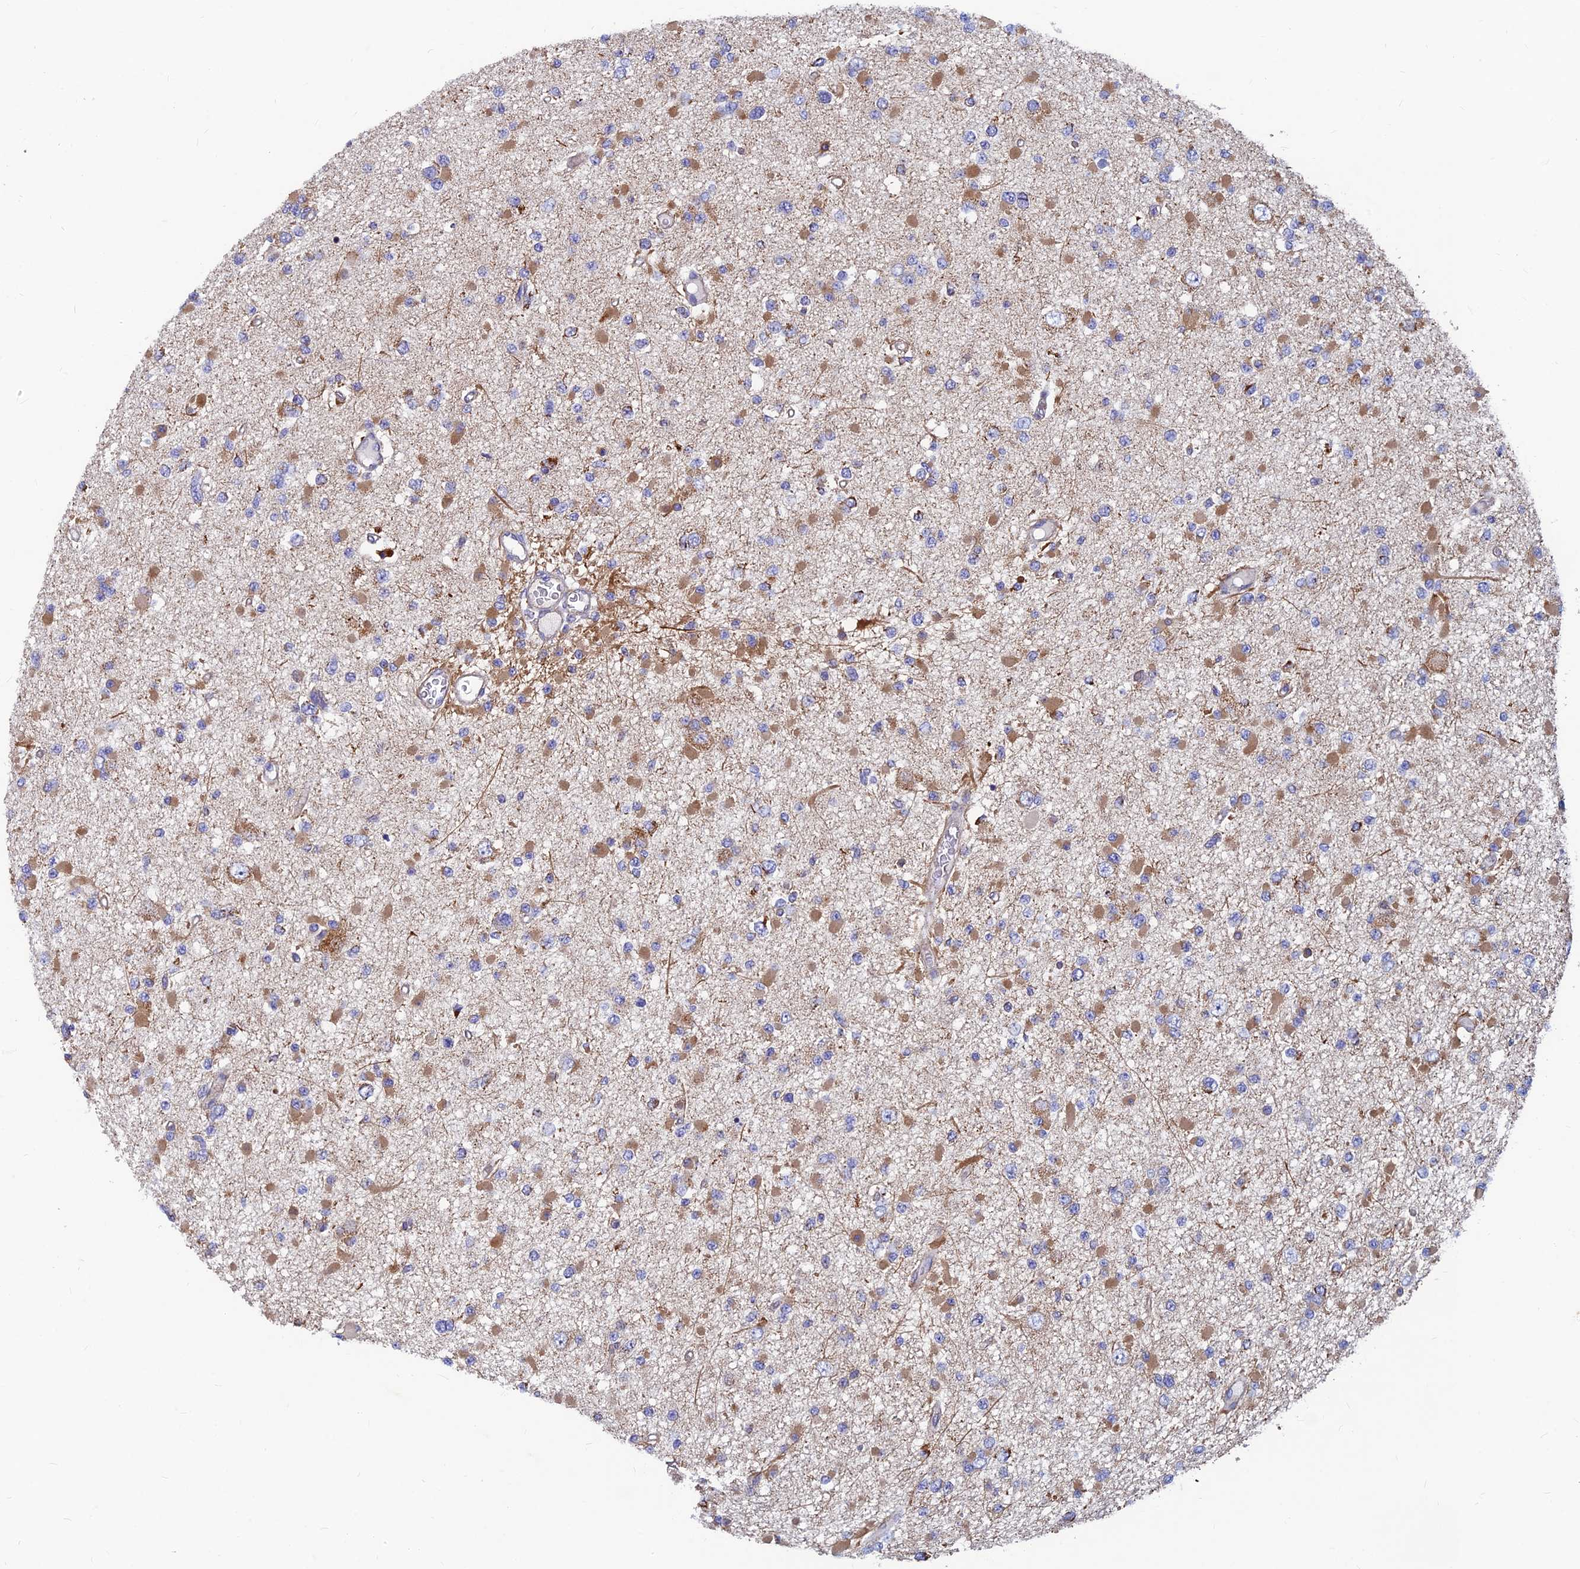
{"staining": {"intensity": "moderate", "quantity": "<25%", "location": "cytoplasmic/membranous"}, "tissue": "glioma", "cell_type": "Tumor cells", "image_type": "cancer", "snomed": [{"axis": "morphology", "description": "Glioma, malignant, Low grade"}, {"axis": "topography", "description": "Brain"}], "caption": "Immunohistochemistry (IHC) photomicrograph of human glioma stained for a protein (brown), which displays low levels of moderate cytoplasmic/membranous positivity in about <25% of tumor cells.", "gene": "MRPS9", "patient": {"sex": "female", "age": 22}}